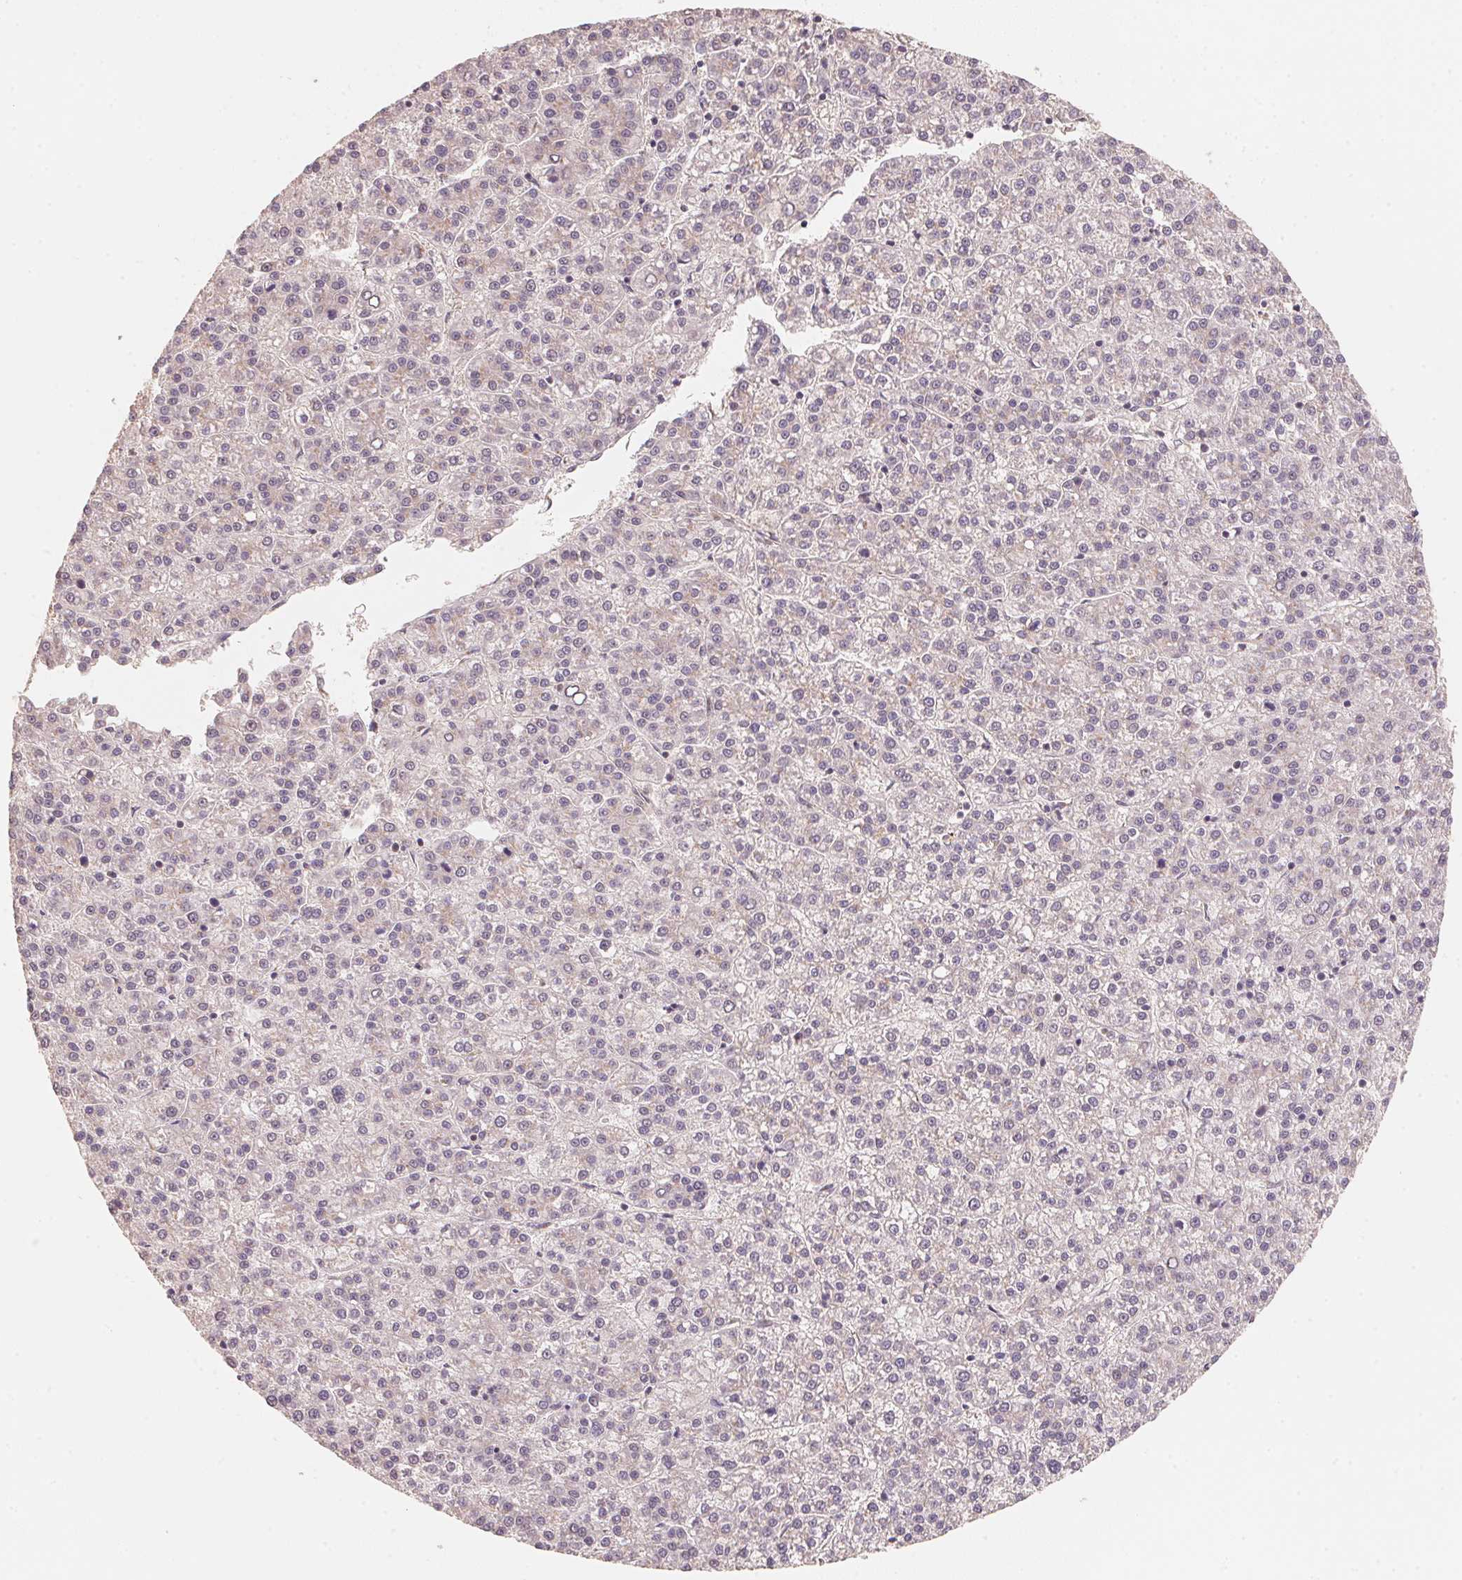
{"staining": {"intensity": "negative", "quantity": "none", "location": "none"}, "tissue": "liver cancer", "cell_type": "Tumor cells", "image_type": "cancer", "snomed": [{"axis": "morphology", "description": "Carcinoma, Hepatocellular, NOS"}, {"axis": "topography", "description": "Liver"}], "caption": "The IHC micrograph has no significant positivity in tumor cells of hepatocellular carcinoma (liver) tissue. (Brightfield microscopy of DAB immunohistochemistry at high magnification).", "gene": "TSPAN12", "patient": {"sex": "female", "age": 58}}